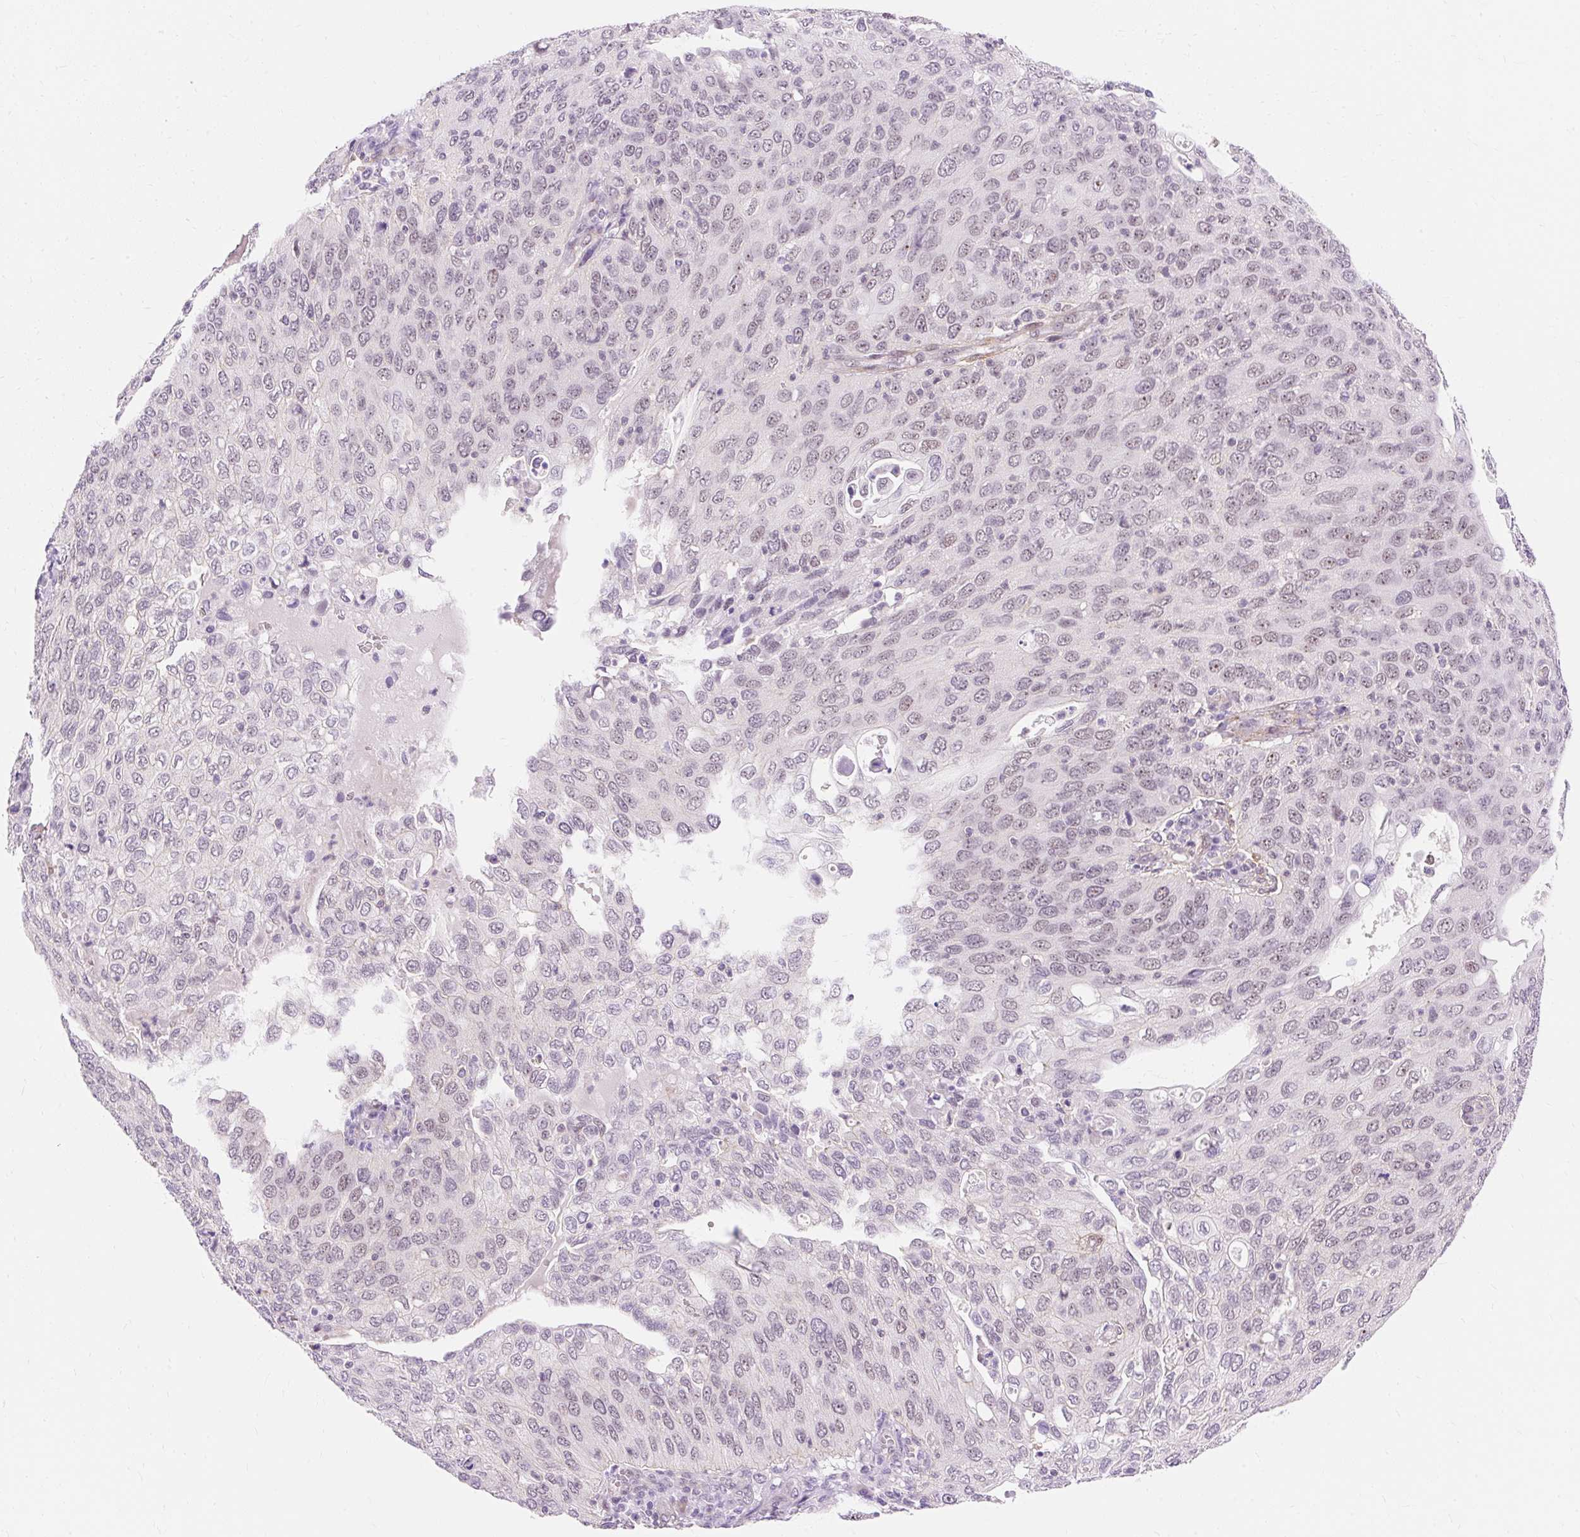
{"staining": {"intensity": "weak", "quantity": "<25%", "location": "nuclear"}, "tissue": "cervical cancer", "cell_type": "Tumor cells", "image_type": "cancer", "snomed": [{"axis": "morphology", "description": "Squamous cell carcinoma, NOS"}, {"axis": "topography", "description": "Cervix"}], "caption": "The image demonstrates no staining of tumor cells in cervical cancer (squamous cell carcinoma). (Immunohistochemistry (ihc), brightfield microscopy, high magnification).", "gene": "OBP2A", "patient": {"sex": "female", "age": 36}}